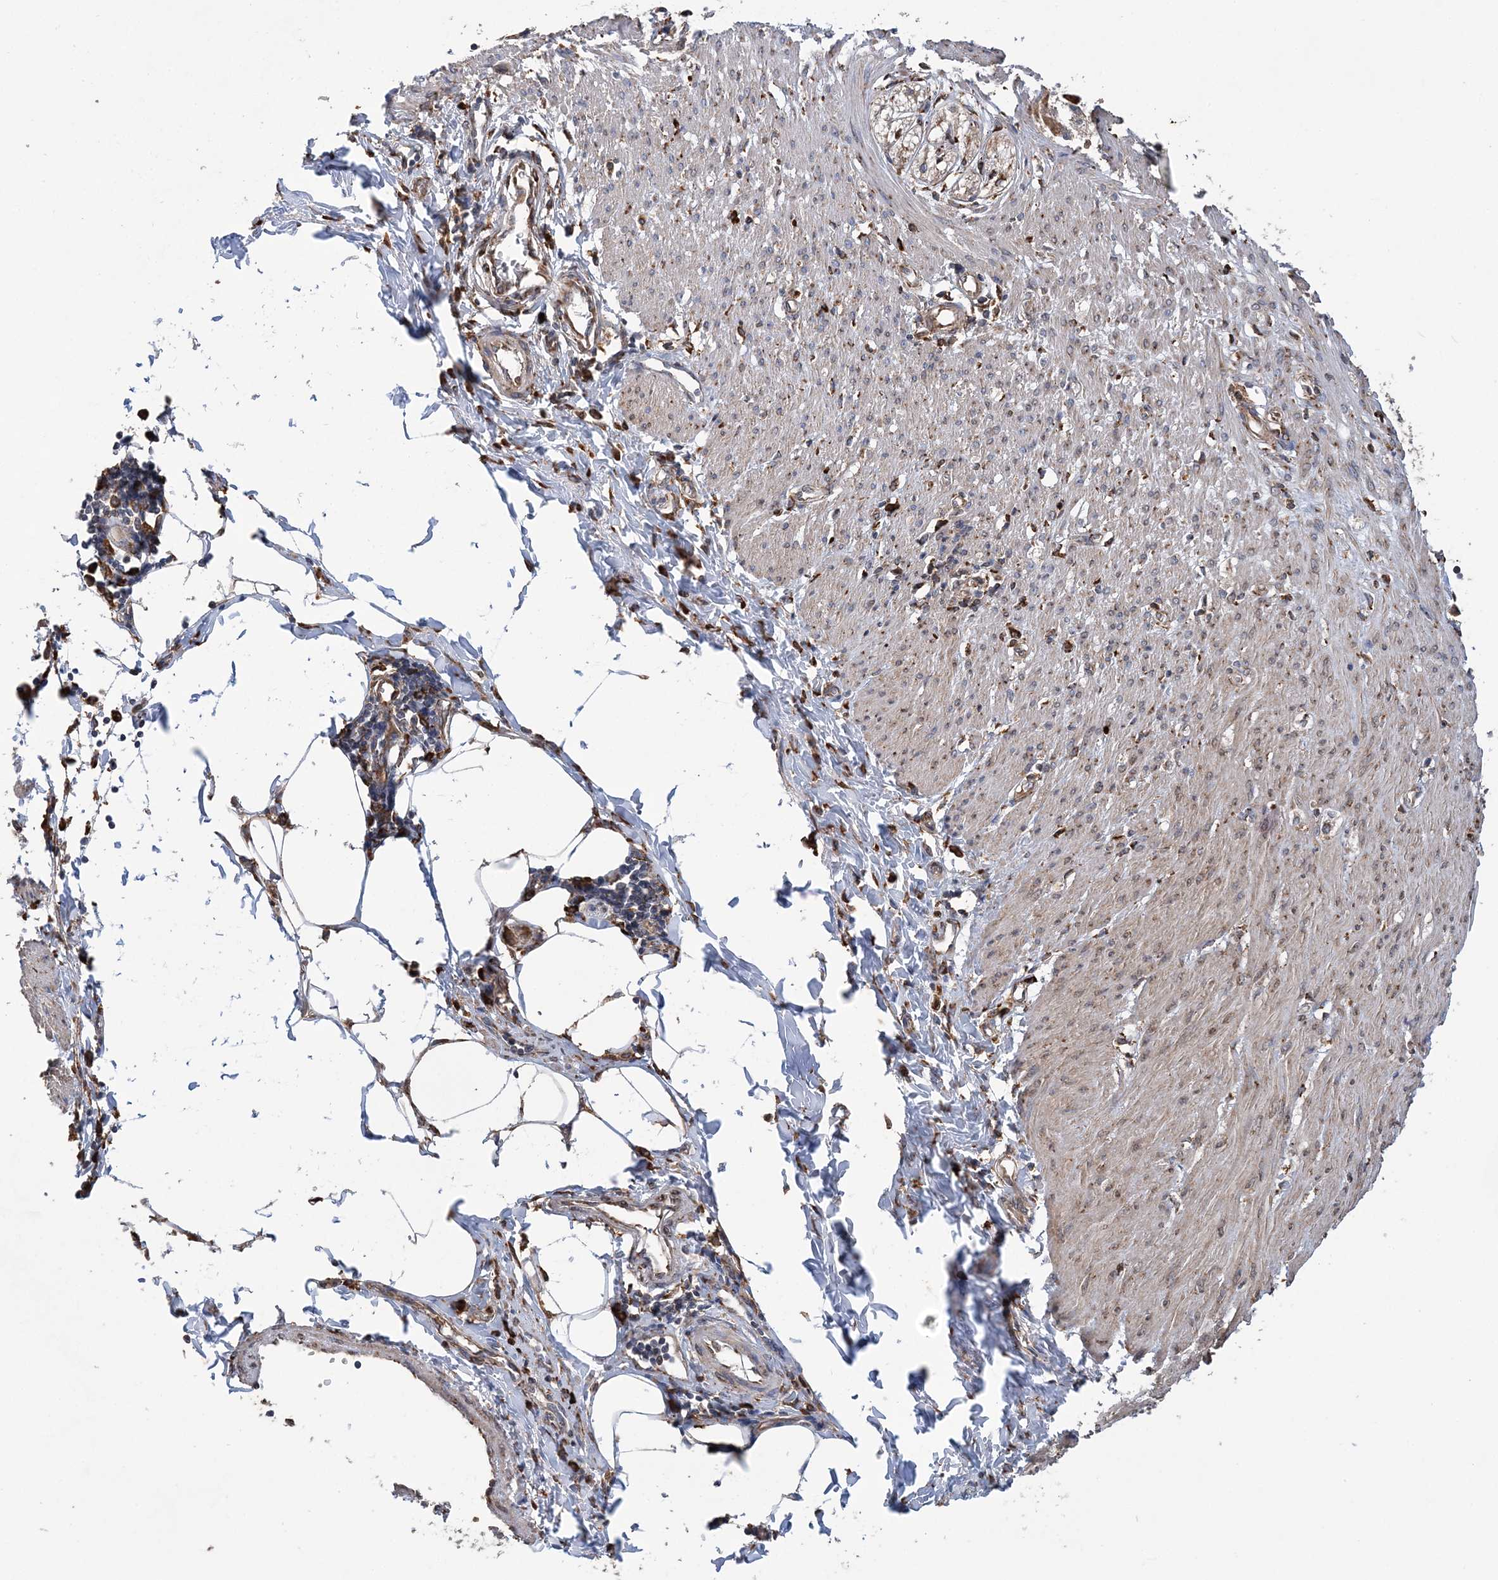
{"staining": {"intensity": "moderate", "quantity": ">75%", "location": "cytoplasmic/membranous"}, "tissue": "smooth muscle", "cell_type": "Smooth muscle cells", "image_type": "normal", "snomed": [{"axis": "morphology", "description": "Normal tissue, NOS"}, {"axis": "morphology", "description": "Adenocarcinoma, NOS"}, {"axis": "topography", "description": "Colon"}, {"axis": "topography", "description": "Peripheral nerve tissue"}], "caption": "Immunohistochemistry (IHC) photomicrograph of normal smooth muscle stained for a protein (brown), which demonstrates medium levels of moderate cytoplasmic/membranous staining in approximately >75% of smooth muscle cells.", "gene": "WDR12", "patient": {"sex": "male", "age": 14}}